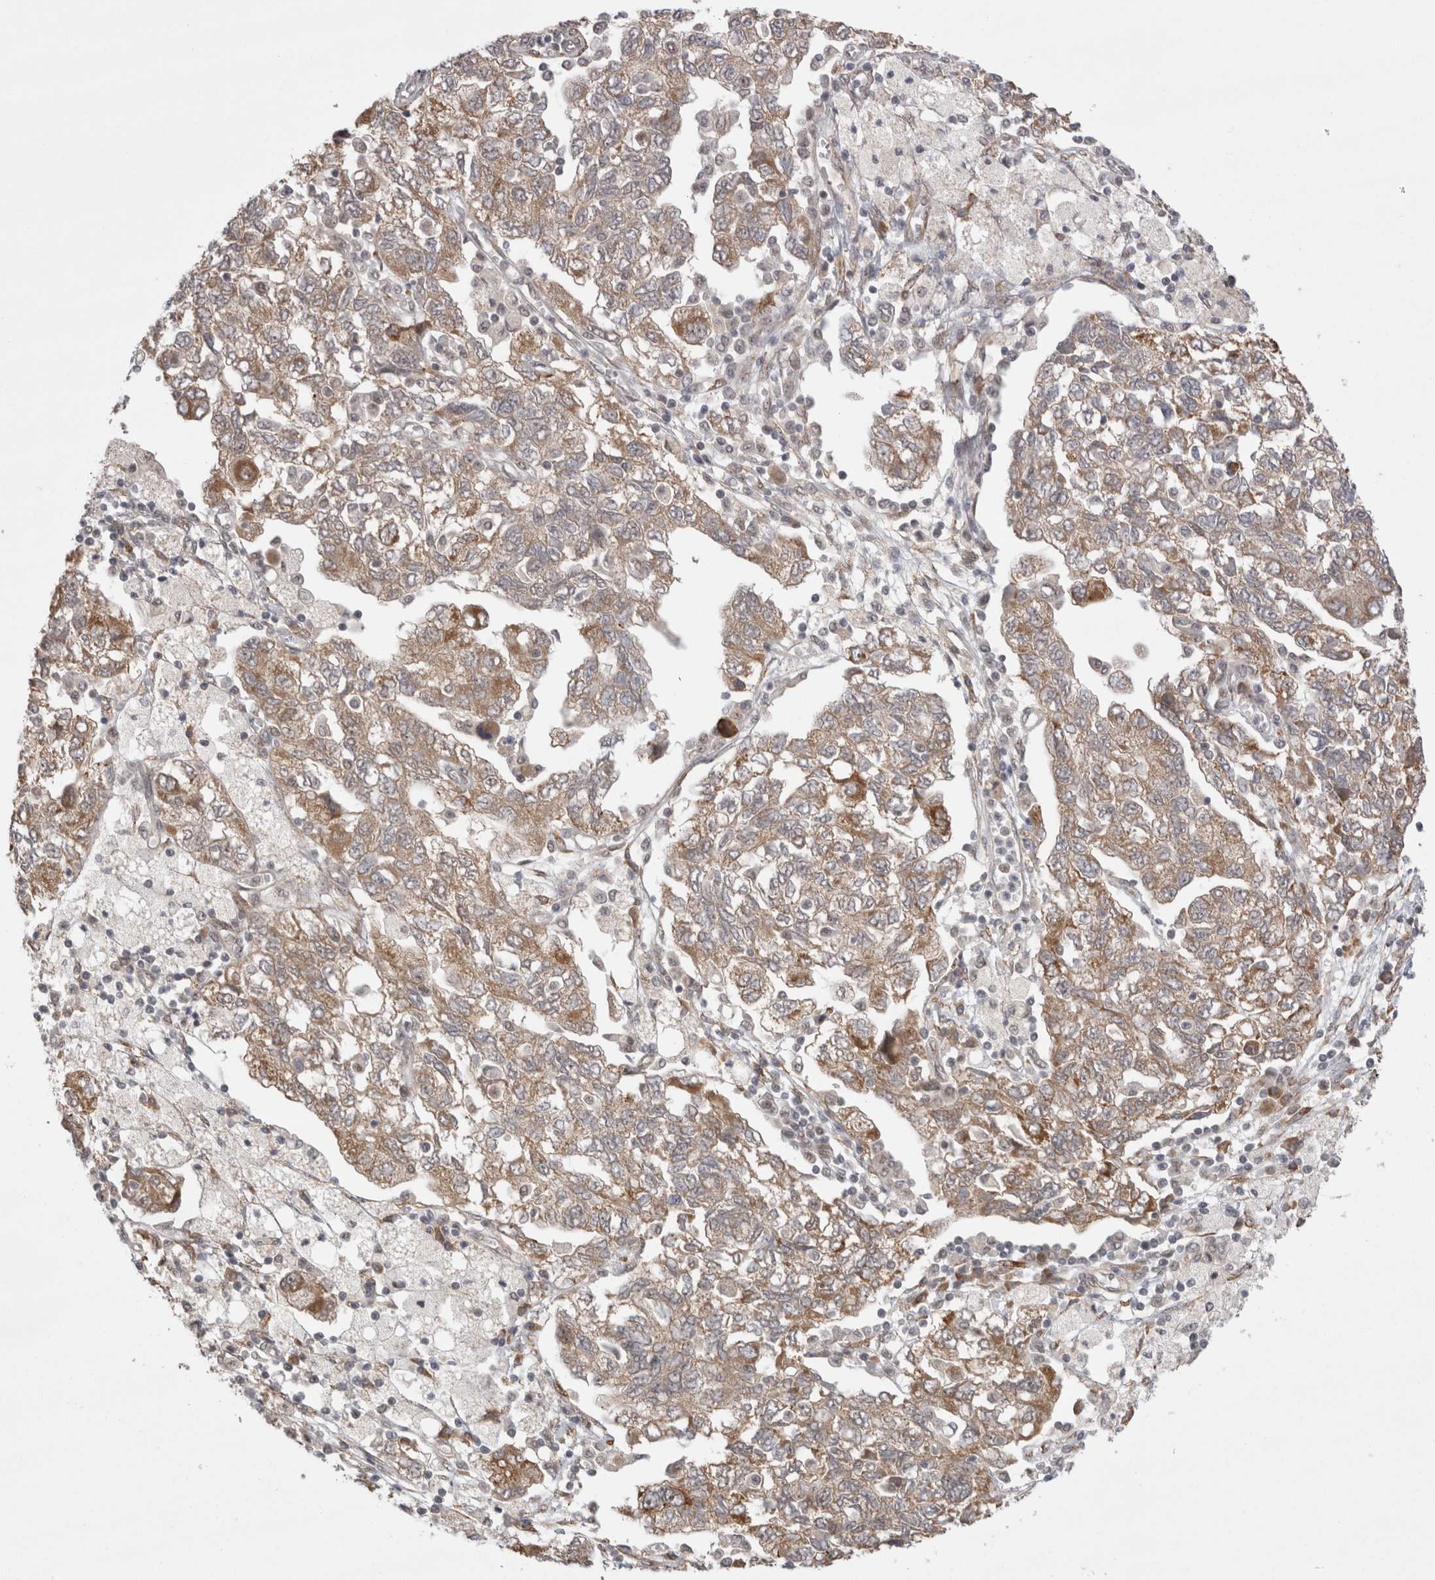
{"staining": {"intensity": "moderate", "quantity": ">75%", "location": "cytoplasmic/membranous"}, "tissue": "ovarian cancer", "cell_type": "Tumor cells", "image_type": "cancer", "snomed": [{"axis": "morphology", "description": "Carcinoma, NOS"}, {"axis": "morphology", "description": "Cystadenocarcinoma, serous, NOS"}, {"axis": "topography", "description": "Ovary"}], "caption": "Ovarian cancer (serous cystadenocarcinoma) stained with DAB IHC reveals medium levels of moderate cytoplasmic/membranous staining in about >75% of tumor cells.", "gene": "EXOSC4", "patient": {"sex": "female", "age": 69}}